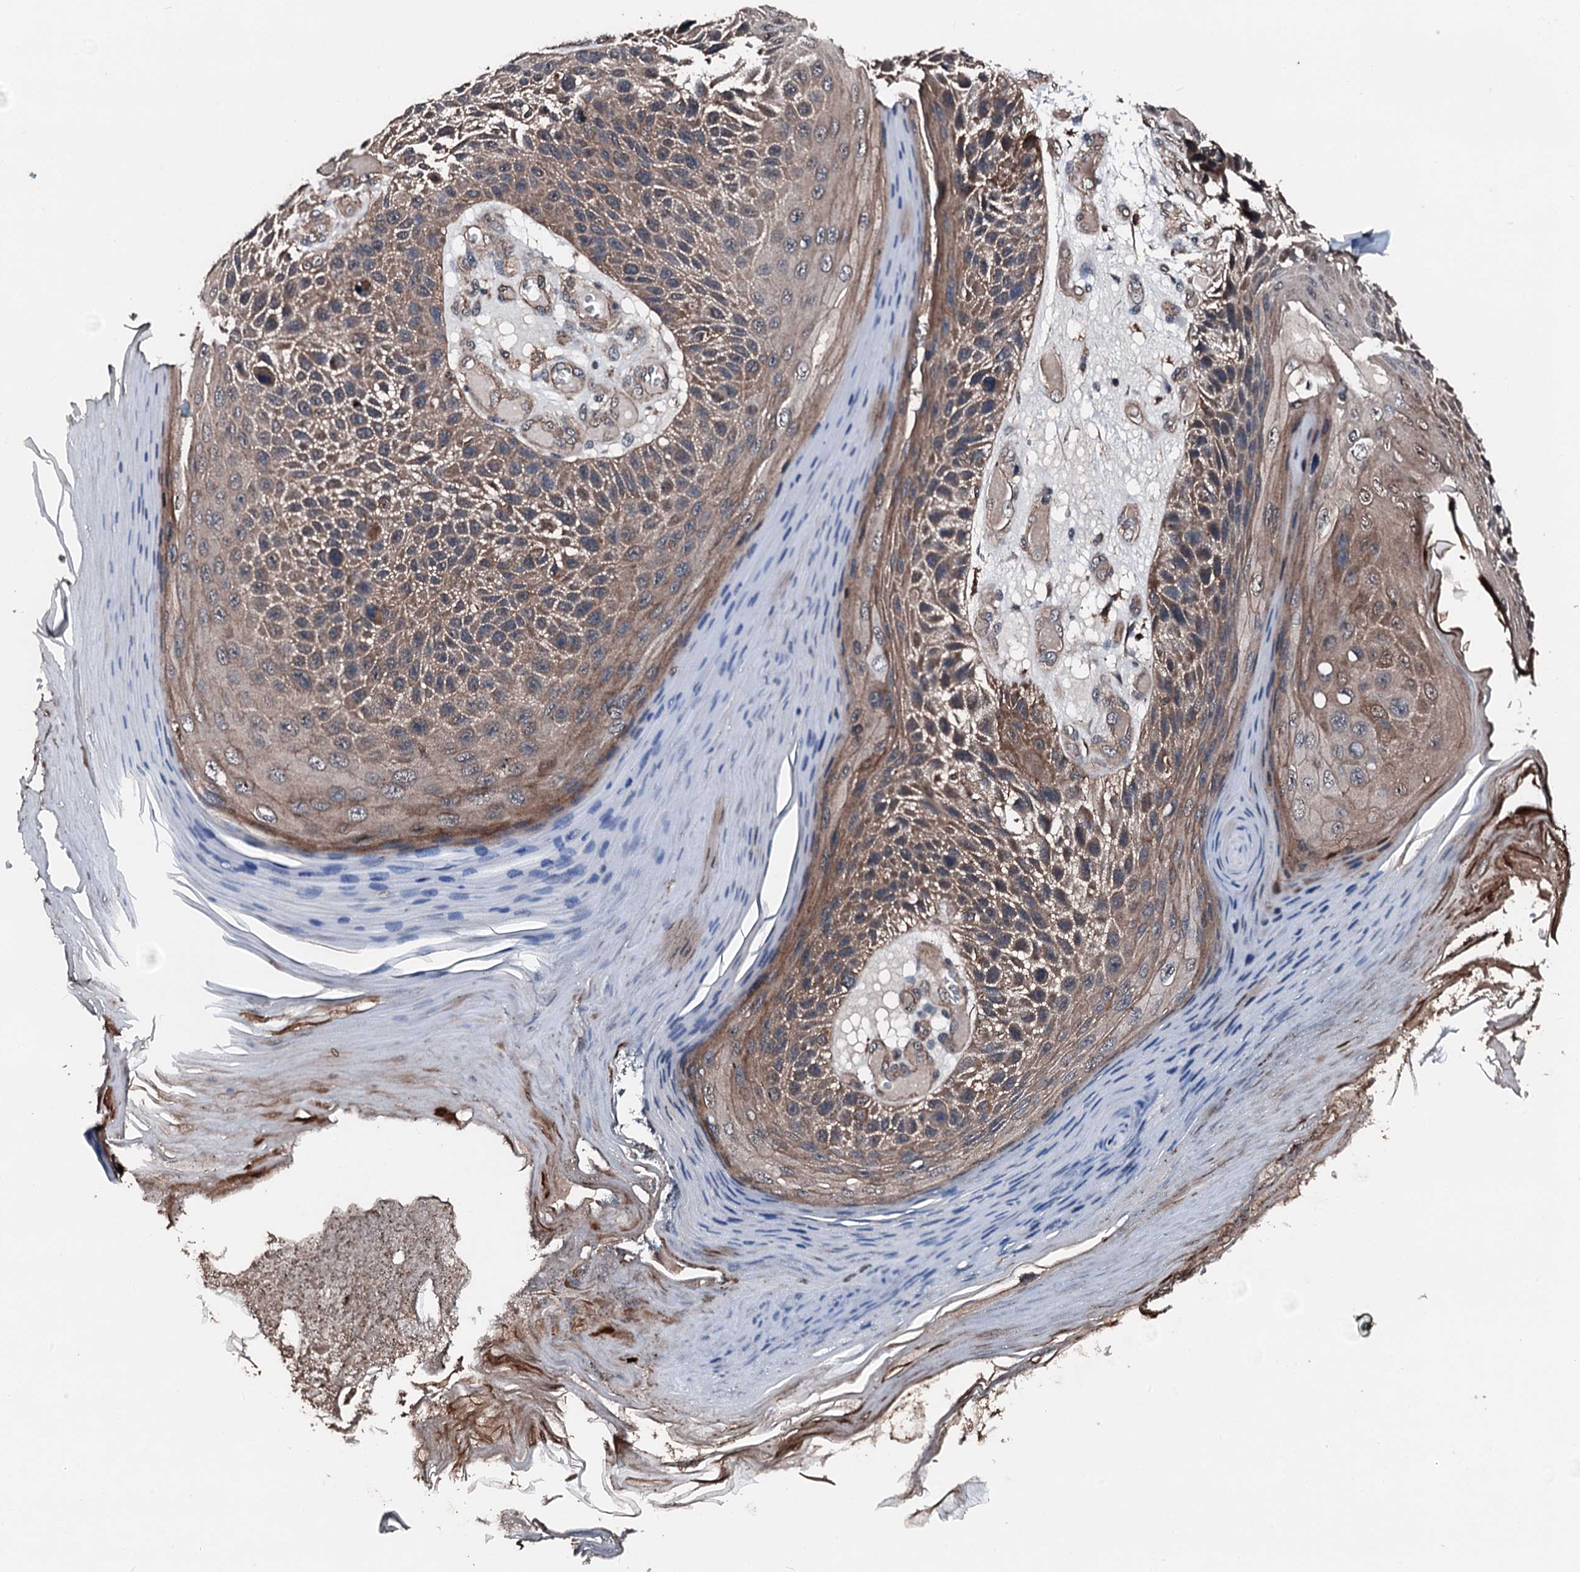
{"staining": {"intensity": "moderate", "quantity": ">75%", "location": "cytoplasmic/membranous"}, "tissue": "skin cancer", "cell_type": "Tumor cells", "image_type": "cancer", "snomed": [{"axis": "morphology", "description": "Squamous cell carcinoma, NOS"}, {"axis": "topography", "description": "Skin"}], "caption": "Immunohistochemistry (IHC) of human squamous cell carcinoma (skin) demonstrates medium levels of moderate cytoplasmic/membranous positivity in about >75% of tumor cells.", "gene": "FGD4", "patient": {"sex": "female", "age": 88}}